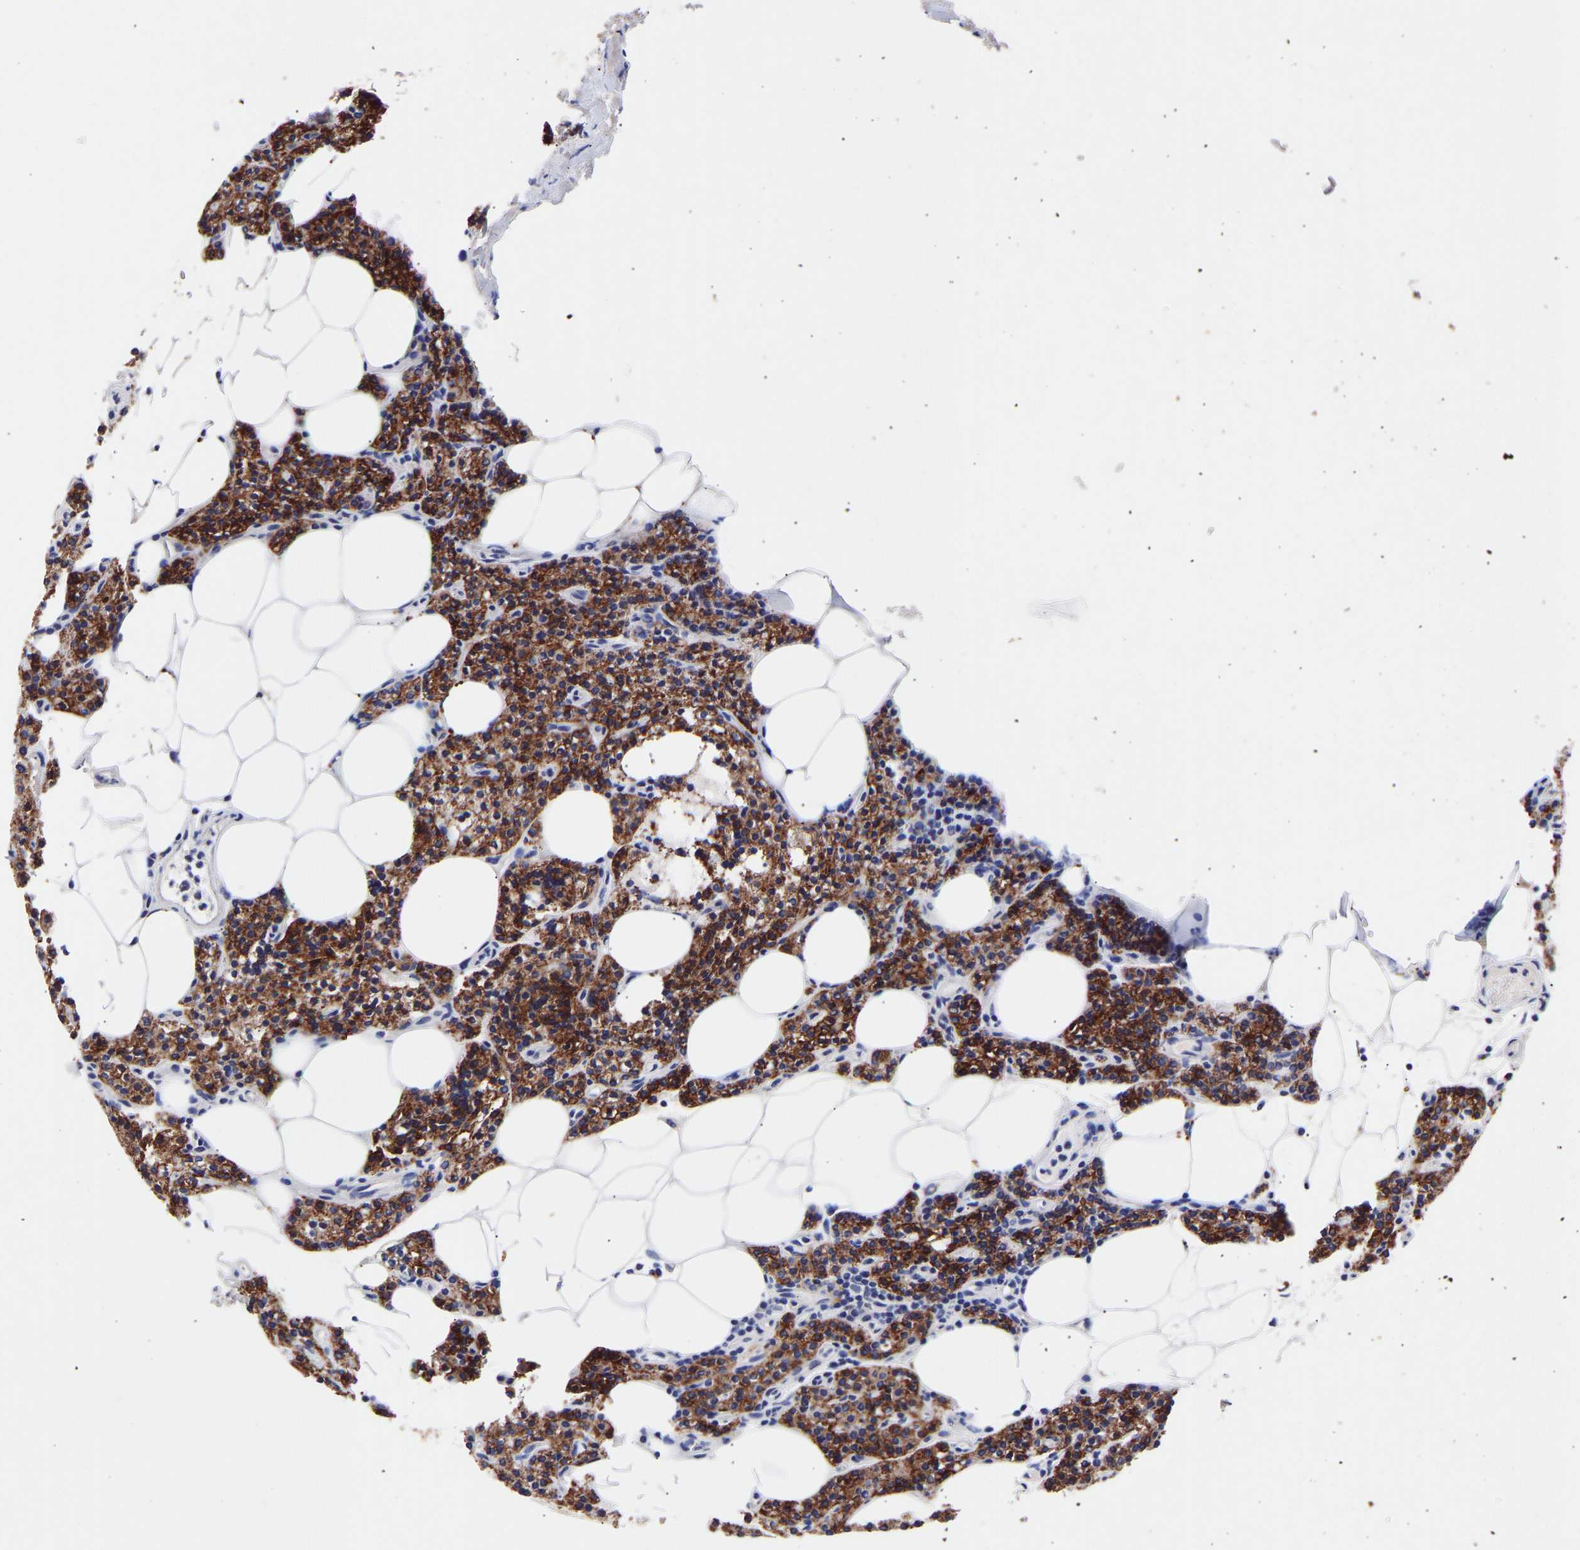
{"staining": {"intensity": "strong", "quantity": "25%-75%", "location": "cytoplasmic/membranous"}, "tissue": "parathyroid gland", "cell_type": "Glandular cells", "image_type": "normal", "snomed": [{"axis": "morphology", "description": "Normal tissue, NOS"}, {"axis": "morphology", "description": "Adenoma, NOS"}, {"axis": "topography", "description": "Parathyroid gland"}], "caption": "The immunohistochemical stain labels strong cytoplasmic/membranous positivity in glandular cells of unremarkable parathyroid gland. The staining was performed using DAB, with brown indicating positive protein expression. Nuclei are stained blue with hematoxylin.", "gene": "SEM1", "patient": {"sex": "female", "age": 70}}